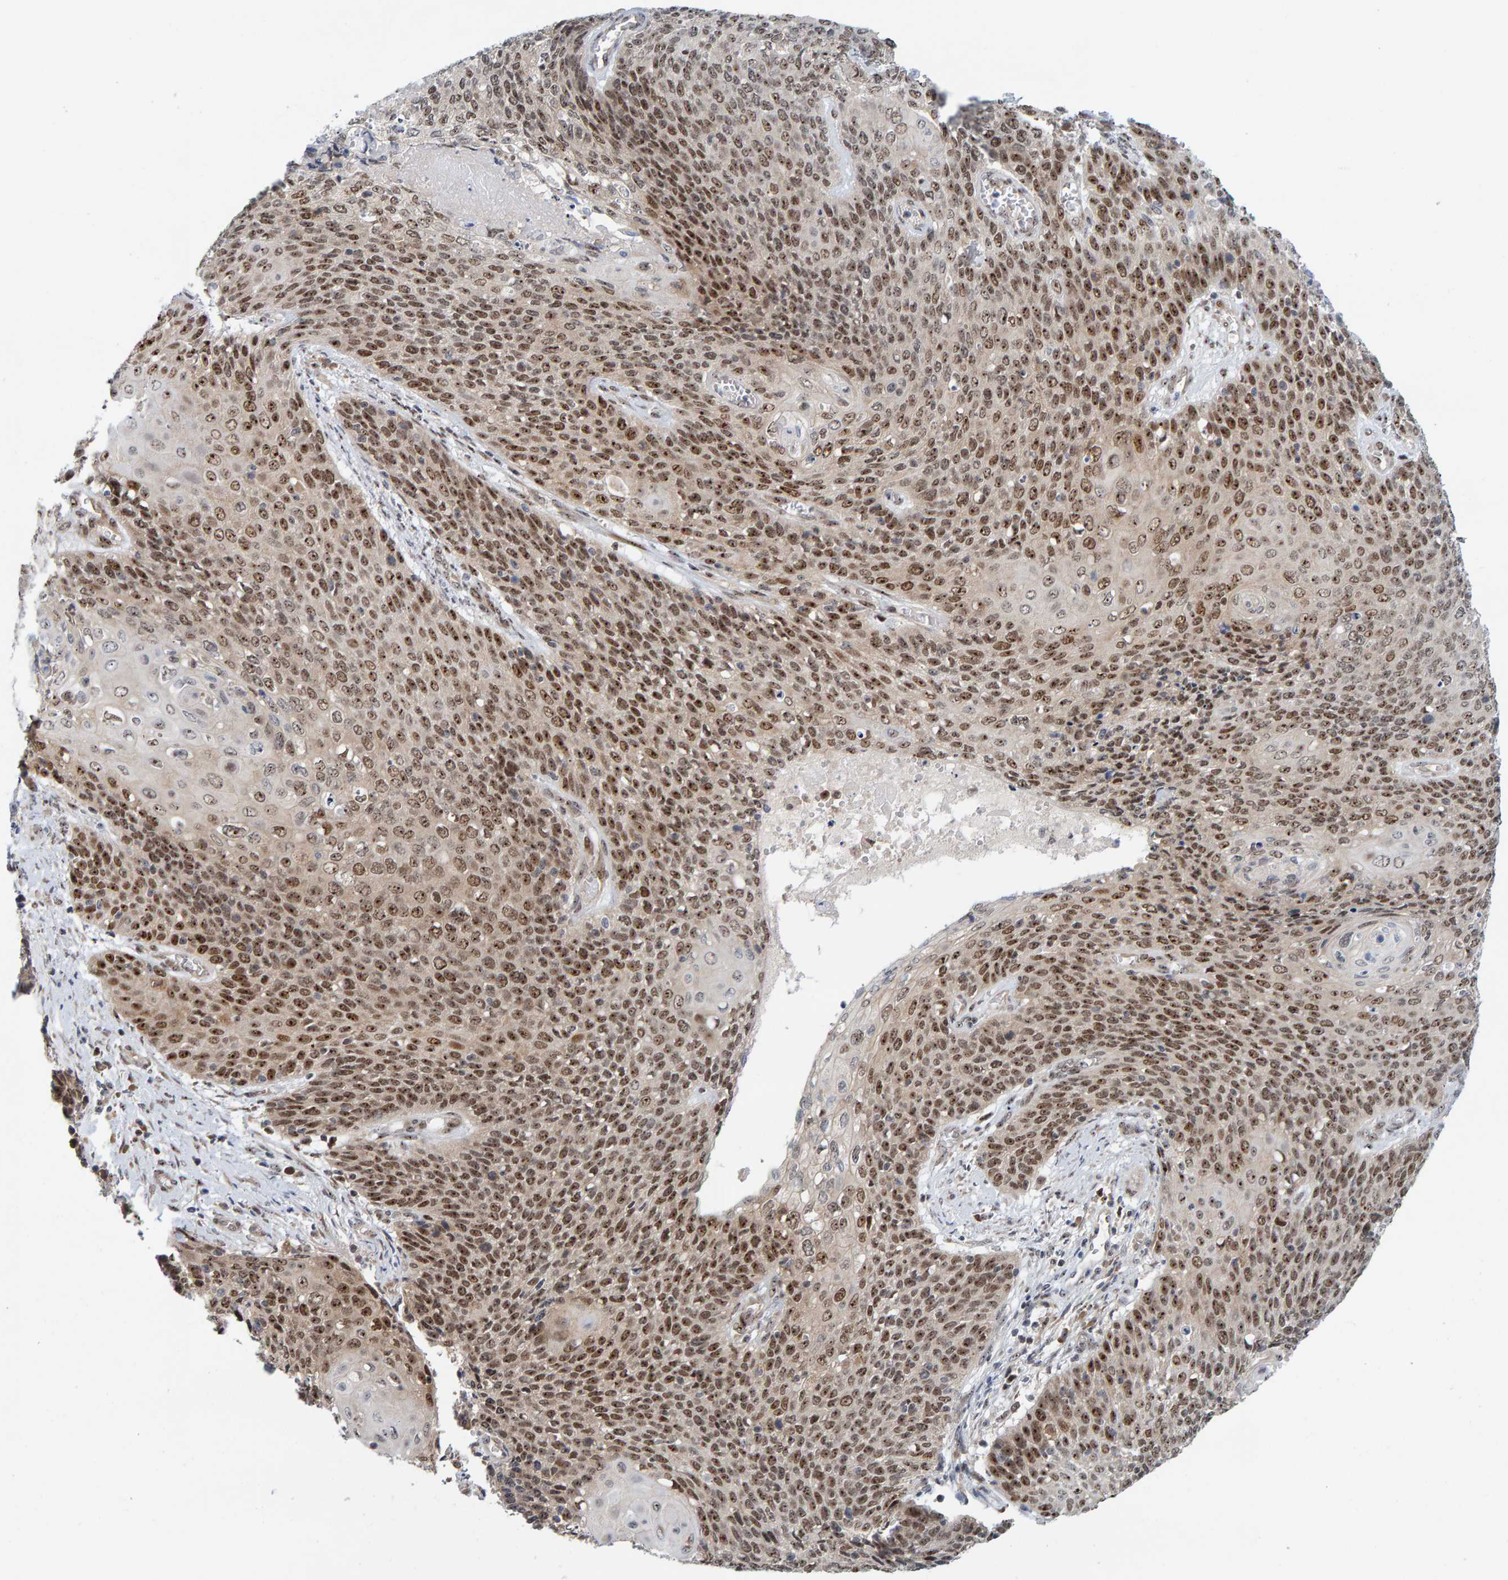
{"staining": {"intensity": "moderate", "quantity": ">75%", "location": "nuclear"}, "tissue": "cervical cancer", "cell_type": "Tumor cells", "image_type": "cancer", "snomed": [{"axis": "morphology", "description": "Squamous cell carcinoma, NOS"}, {"axis": "topography", "description": "Cervix"}], "caption": "DAB (3,3'-diaminobenzidine) immunohistochemical staining of human cervical squamous cell carcinoma exhibits moderate nuclear protein expression in about >75% of tumor cells.", "gene": "POLR1E", "patient": {"sex": "female", "age": 39}}